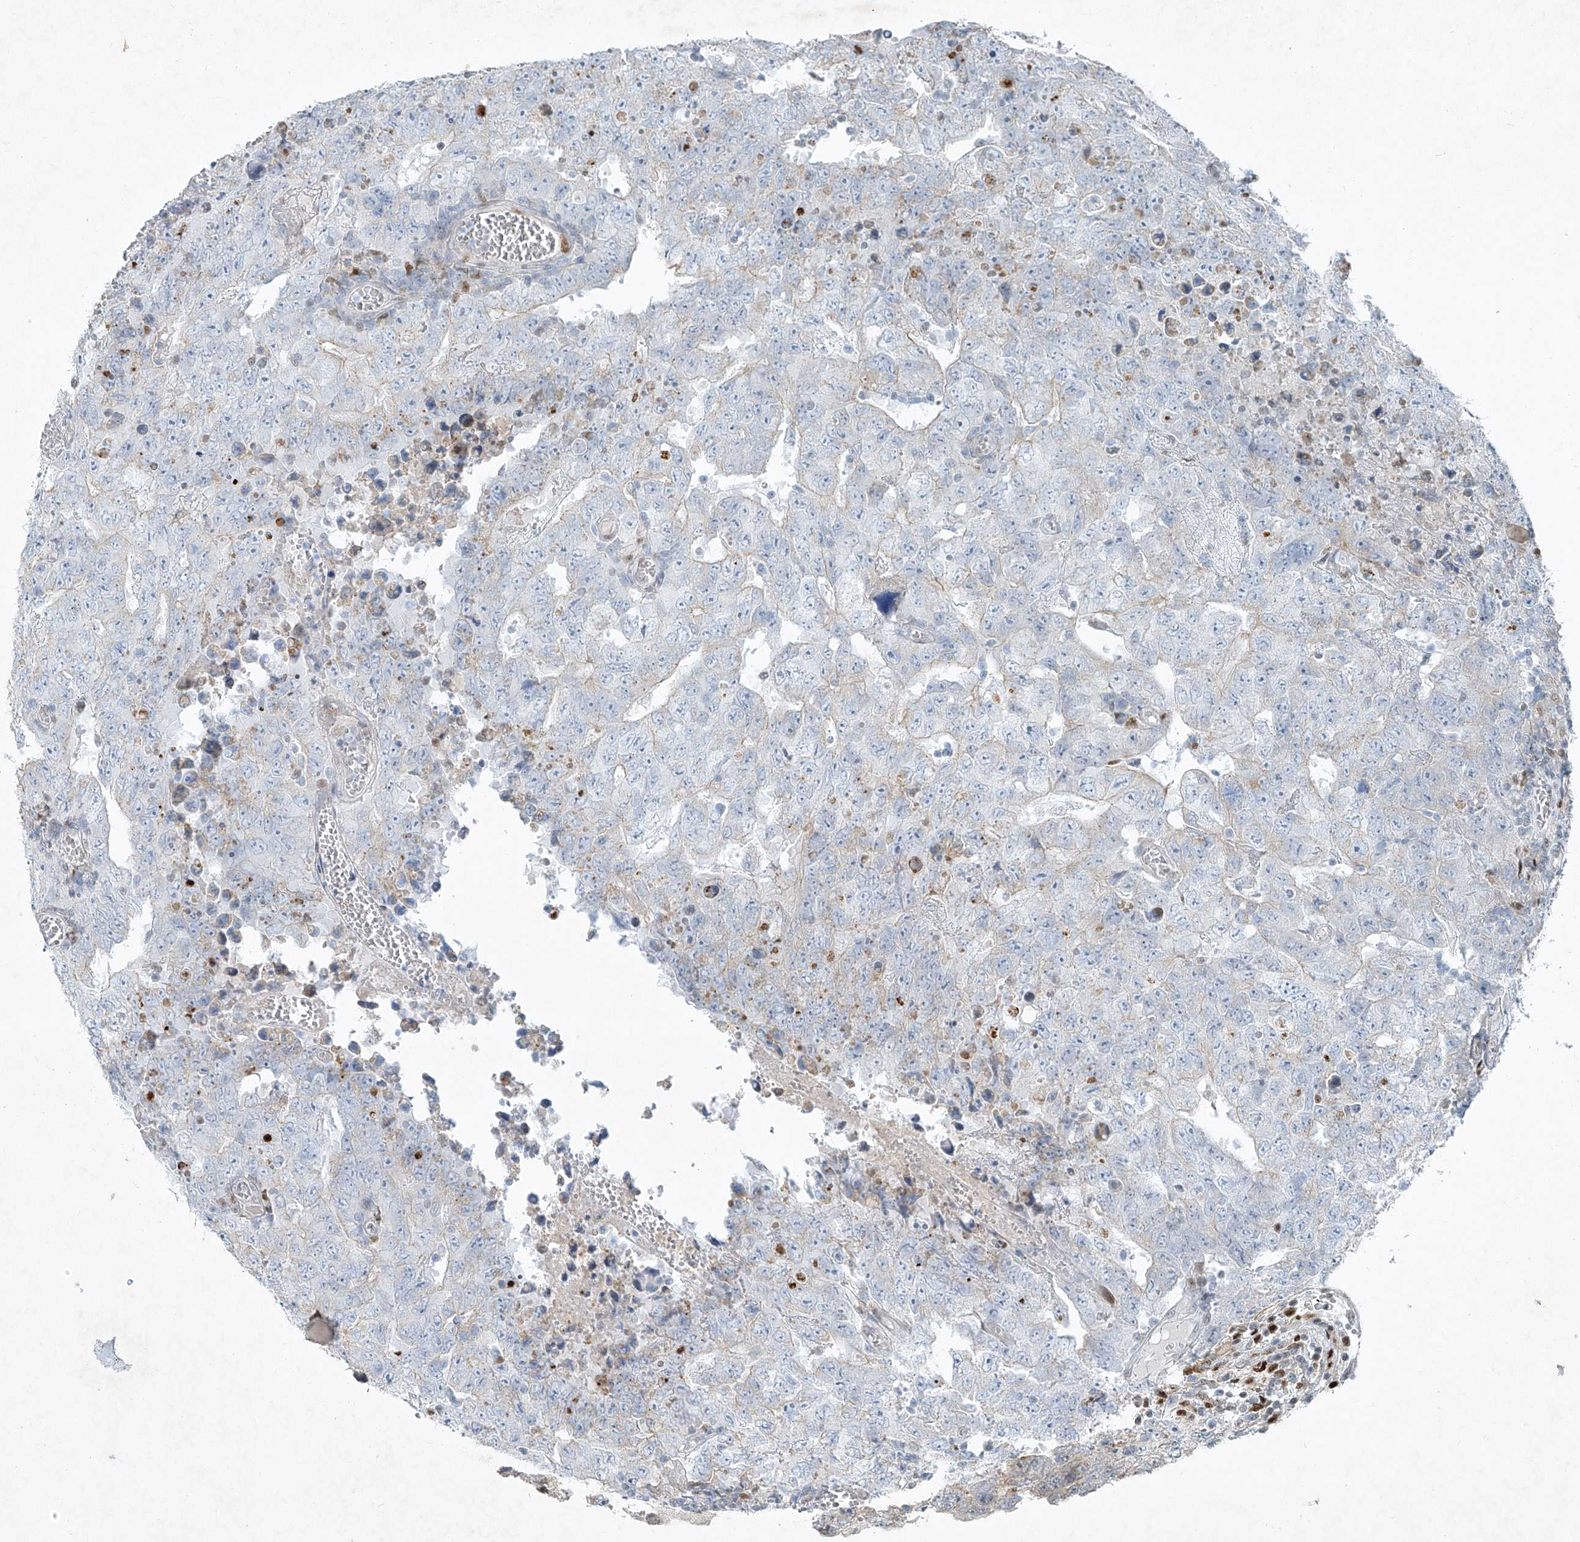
{"staining": {"intensity": "negative", "quantity": "none", "location": "none"}, "tissue": "testis cancer", "cell_type": "Tumor cells", "image_type": "cancer", "snomed": [{"axis": "morphology", "description": "Carcinoma, Embryonal, NOS"}, {"axis": "topography", "description": "Testis"}], "caption": "This is an IHC photomicrograph of testis embryonal carcinoma. There is no staining in tumor cells.", "gene": "TUBE1", "patient": {"sex": "male", "age": 26}}